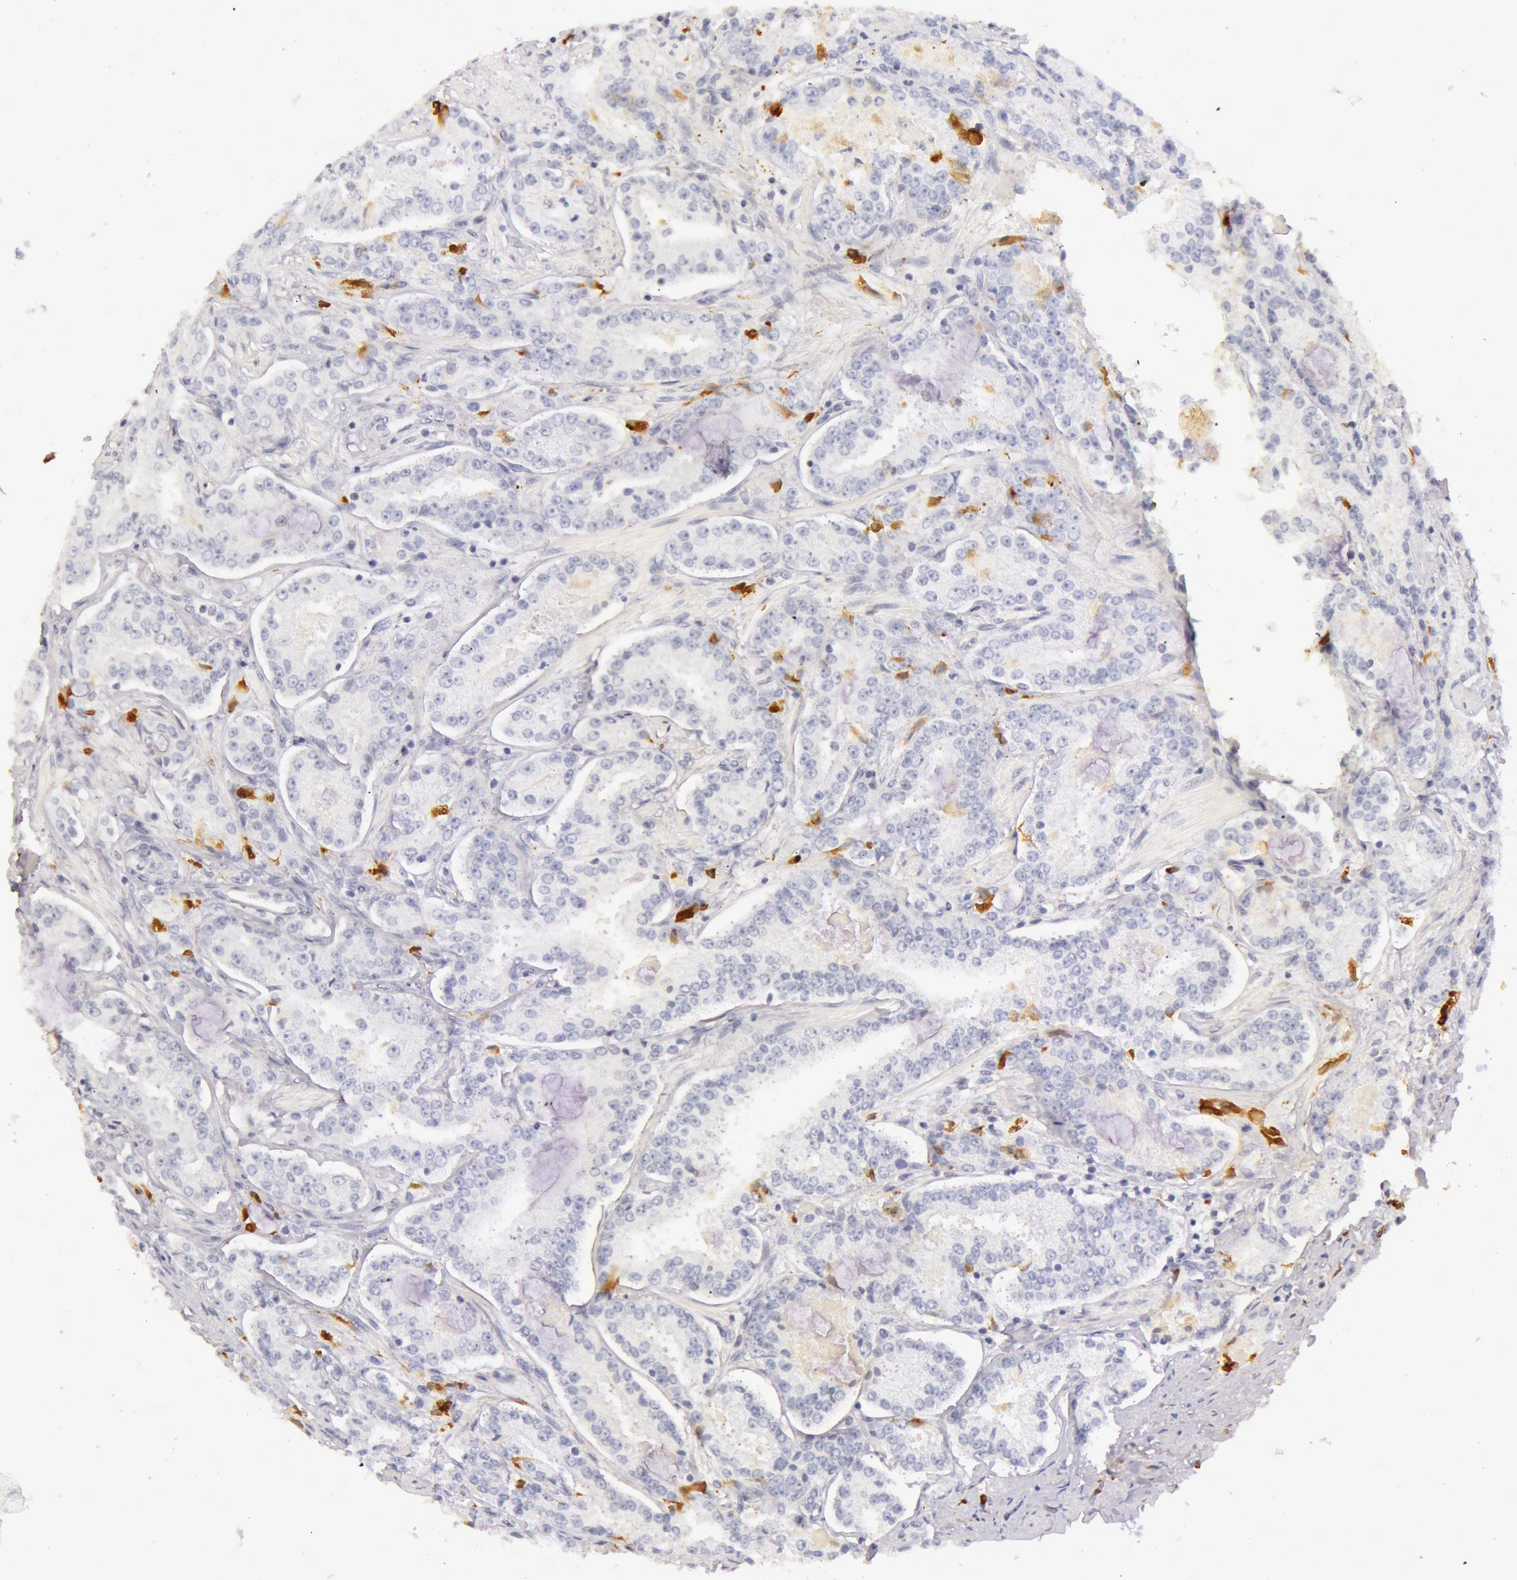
{"staining": {"intensity": "negative", "quantity": "none", "location": "none"}, "tissue": "prostate cancer", "cell_type": "Tumor cells", "image_type": "cancer", "snomed": [{"axis": "morphology", "description": "Adenocarcinoma, Medium grade"}, {"axis": "topography", "description": "Prostate"}], "caption": "Prostate medium-grade adenocarcinoma stained for a protein using IHC exhibits no expression tumor cells.", "gene": "C4BPA", "patient": {"sex": "male", "age": 72}}